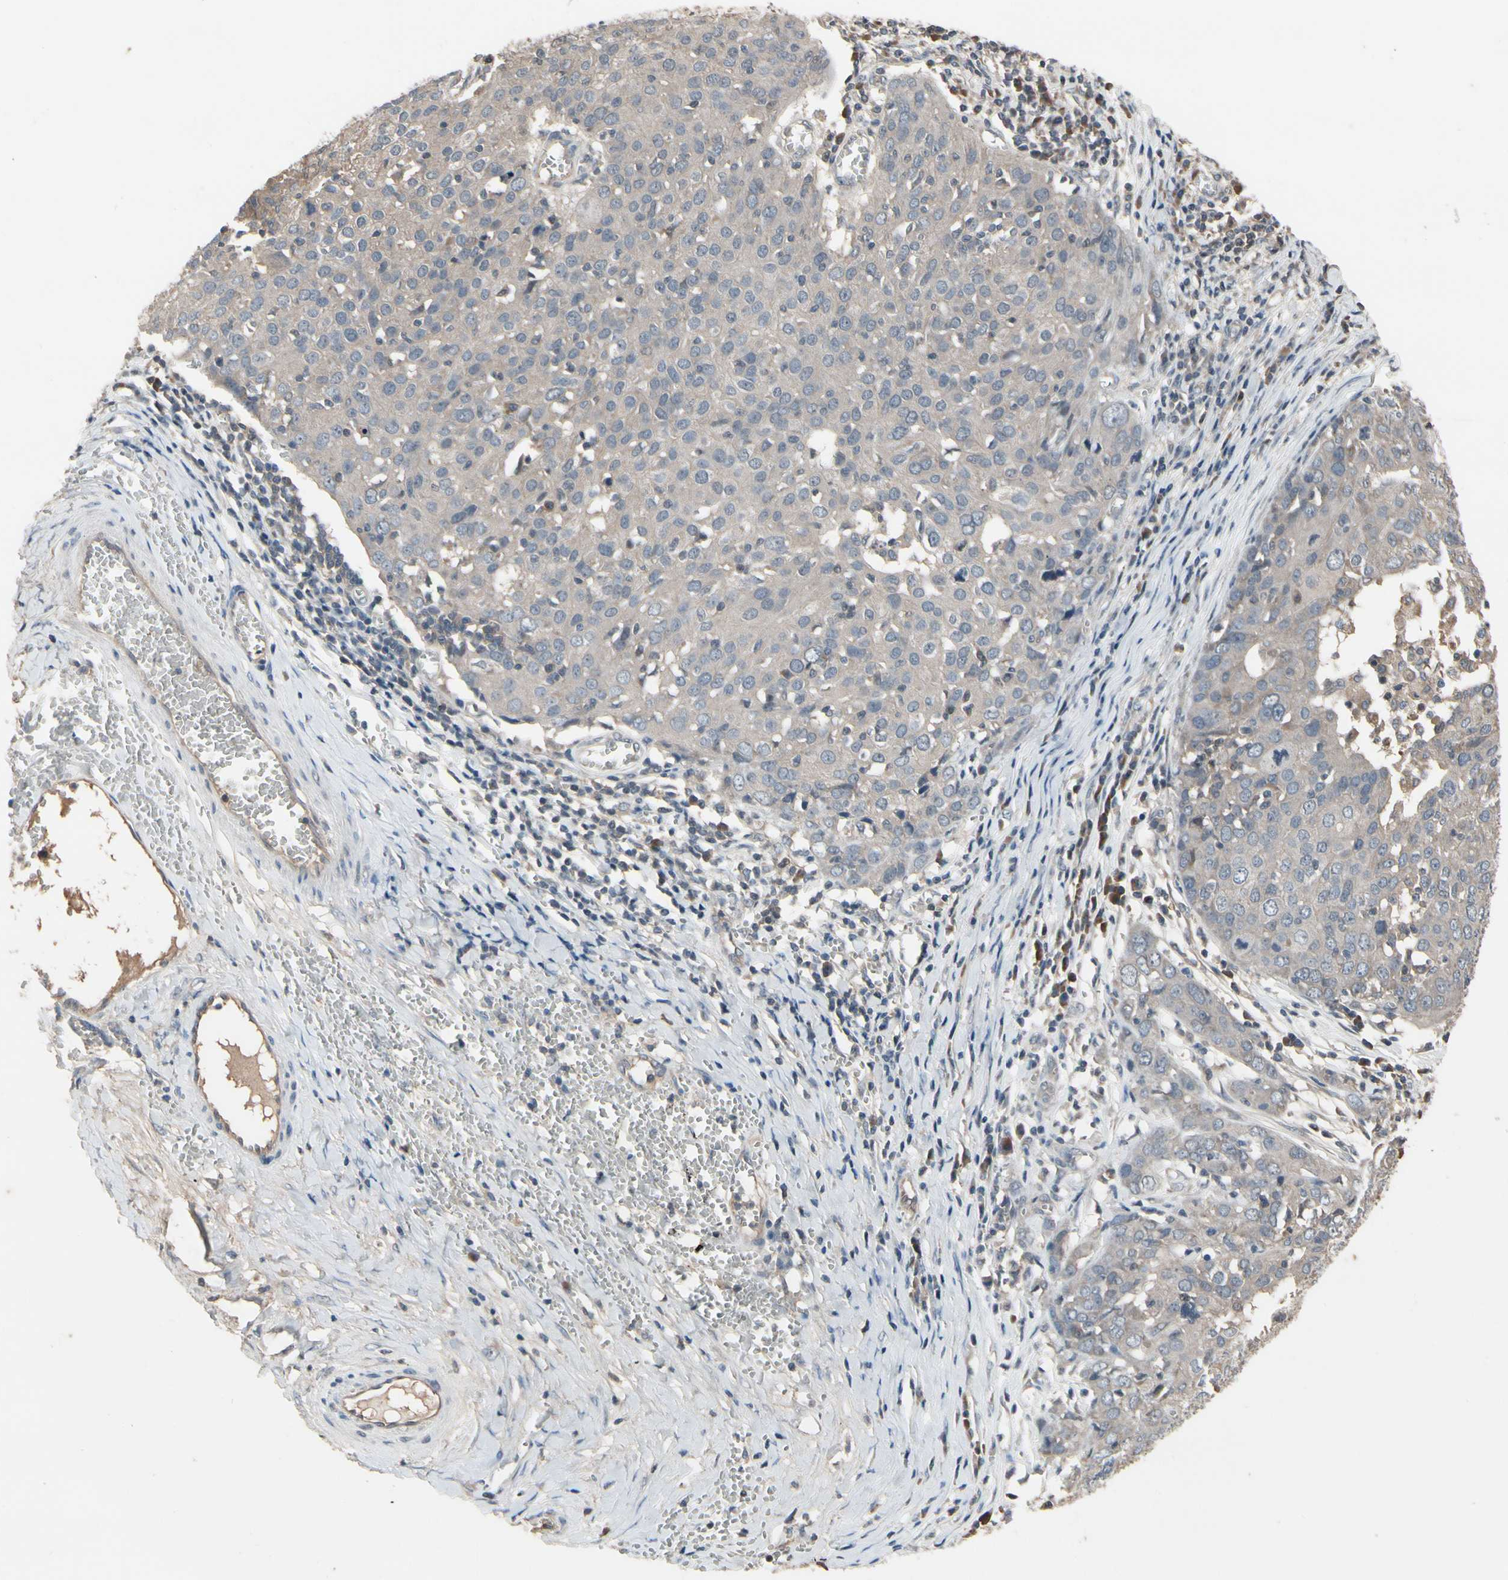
{"staining": {"intensity": "weak", "quantity": ">75%", "location": "cytoplasmic/membranous"}, "tissue": "ovarian cancer", "cell_type": "Tumor cells", "image_type": "cancer", "snomed": [{"axis": "morphology", "description": "Carcinoma, endometroid"}, {"axis": "topography", "description": "Ovary"}], "caption": "High-magnification brightfield microscopy of ovarian cancer (endometroid carcinoma) stained with DAB (brown) and counterstained with hematoxylin (blue). tumor cells exhibit weak cytoplasmic/membranous positivity is present in approximately>75% of cells.", "gene": "NSF", "patient": {"sex": "female", "age": 50}}